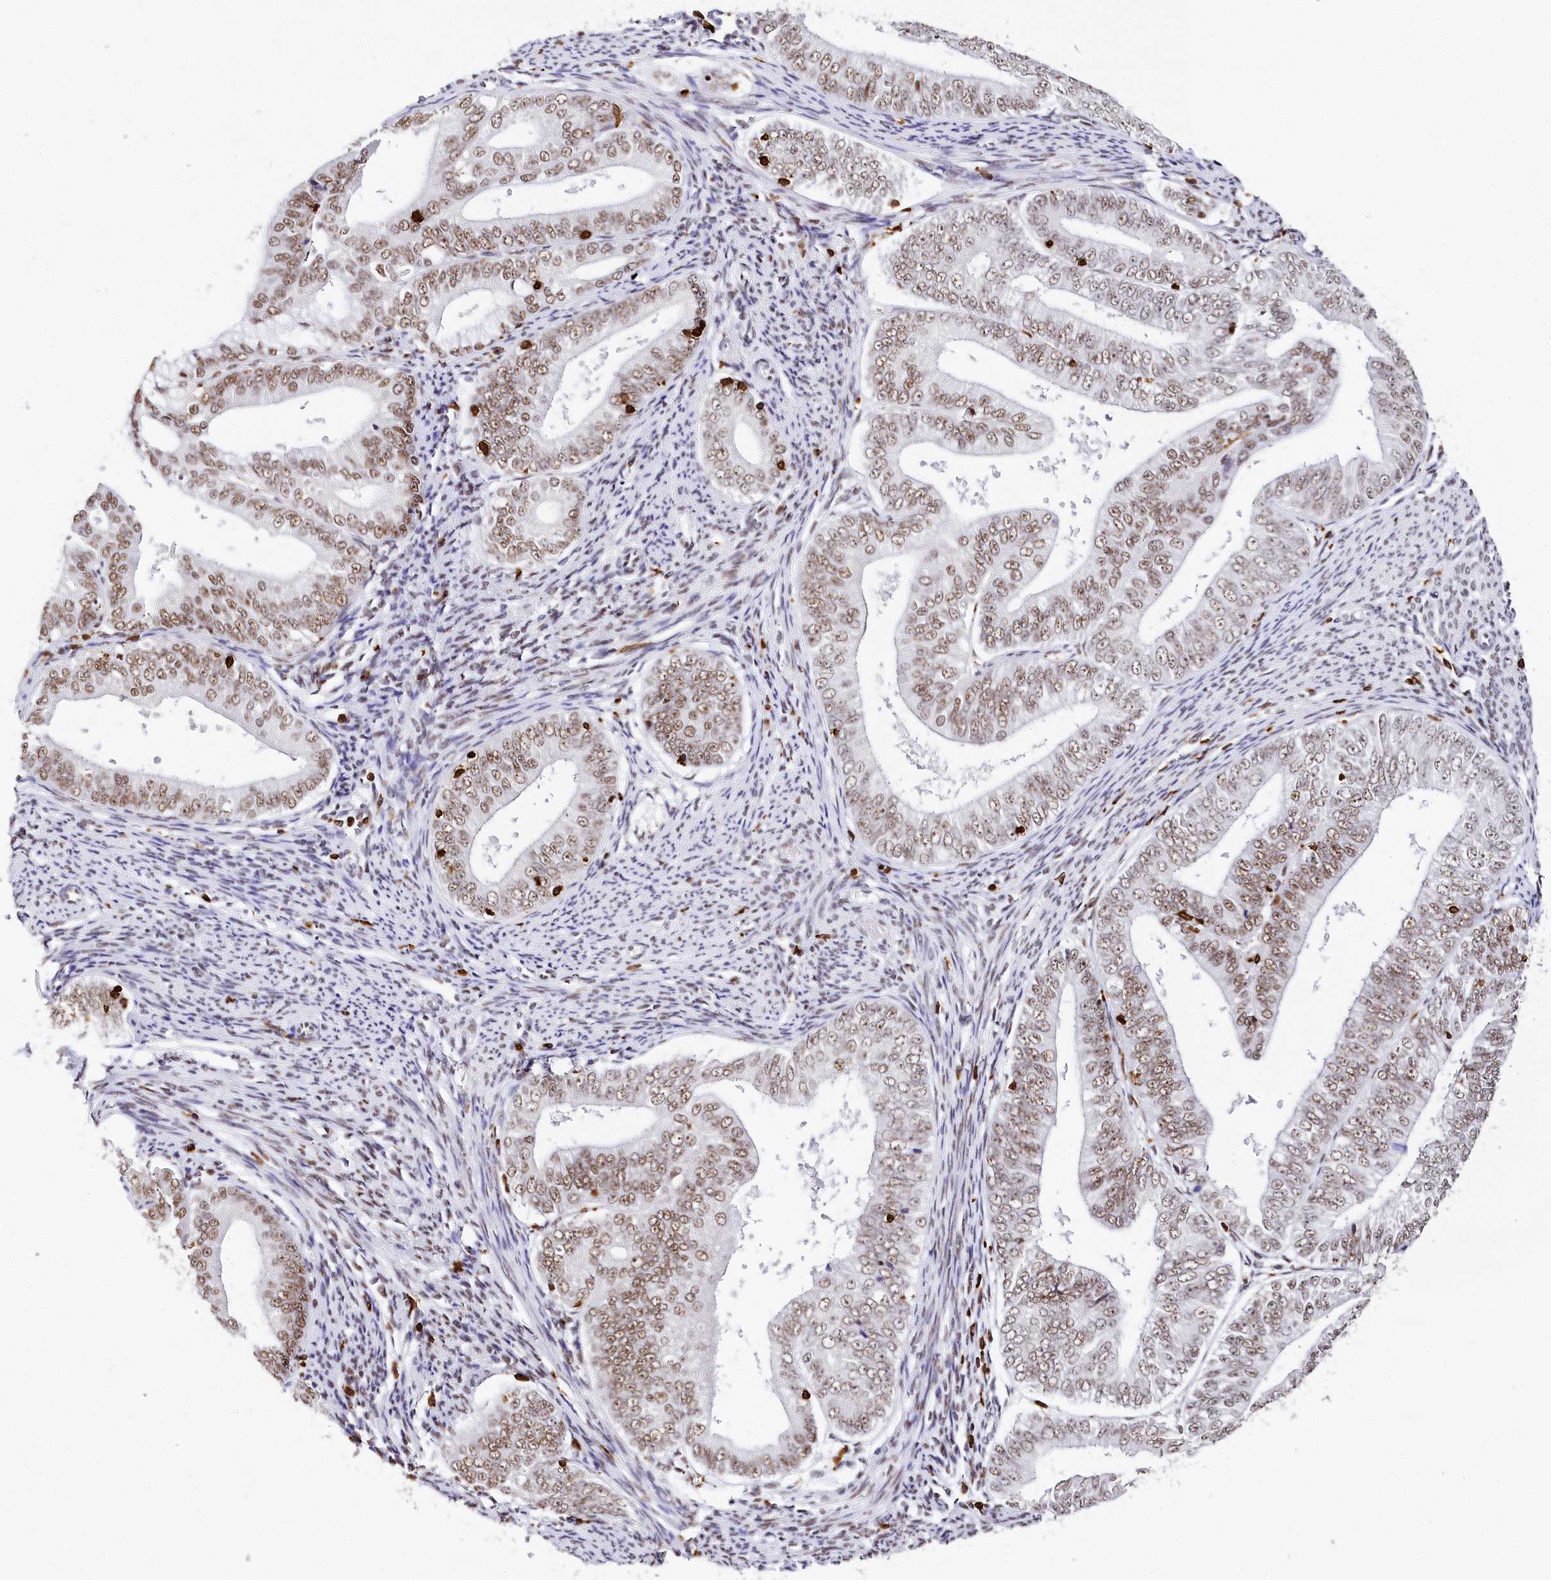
{"staining": {"intensity": "moderate", "quantity": ">75%", "location": "nuclear"}, "tissue": "endometrial cancer", "cell_type": "Tumor cells", "image_type": "cancer", "snomed": [{"axis": "morphology", "description": "Adenocarcinoma, NOS"}, {"axis": "topography", "description": "Endometrium"}], "caption": "Endometrial cancer (adenocarcinoma) tissue displays moderate nuclear expression in approximately >75% of tumor cells", "gene": "BARD1", "patient": {"sex": "female", "age": 63}}